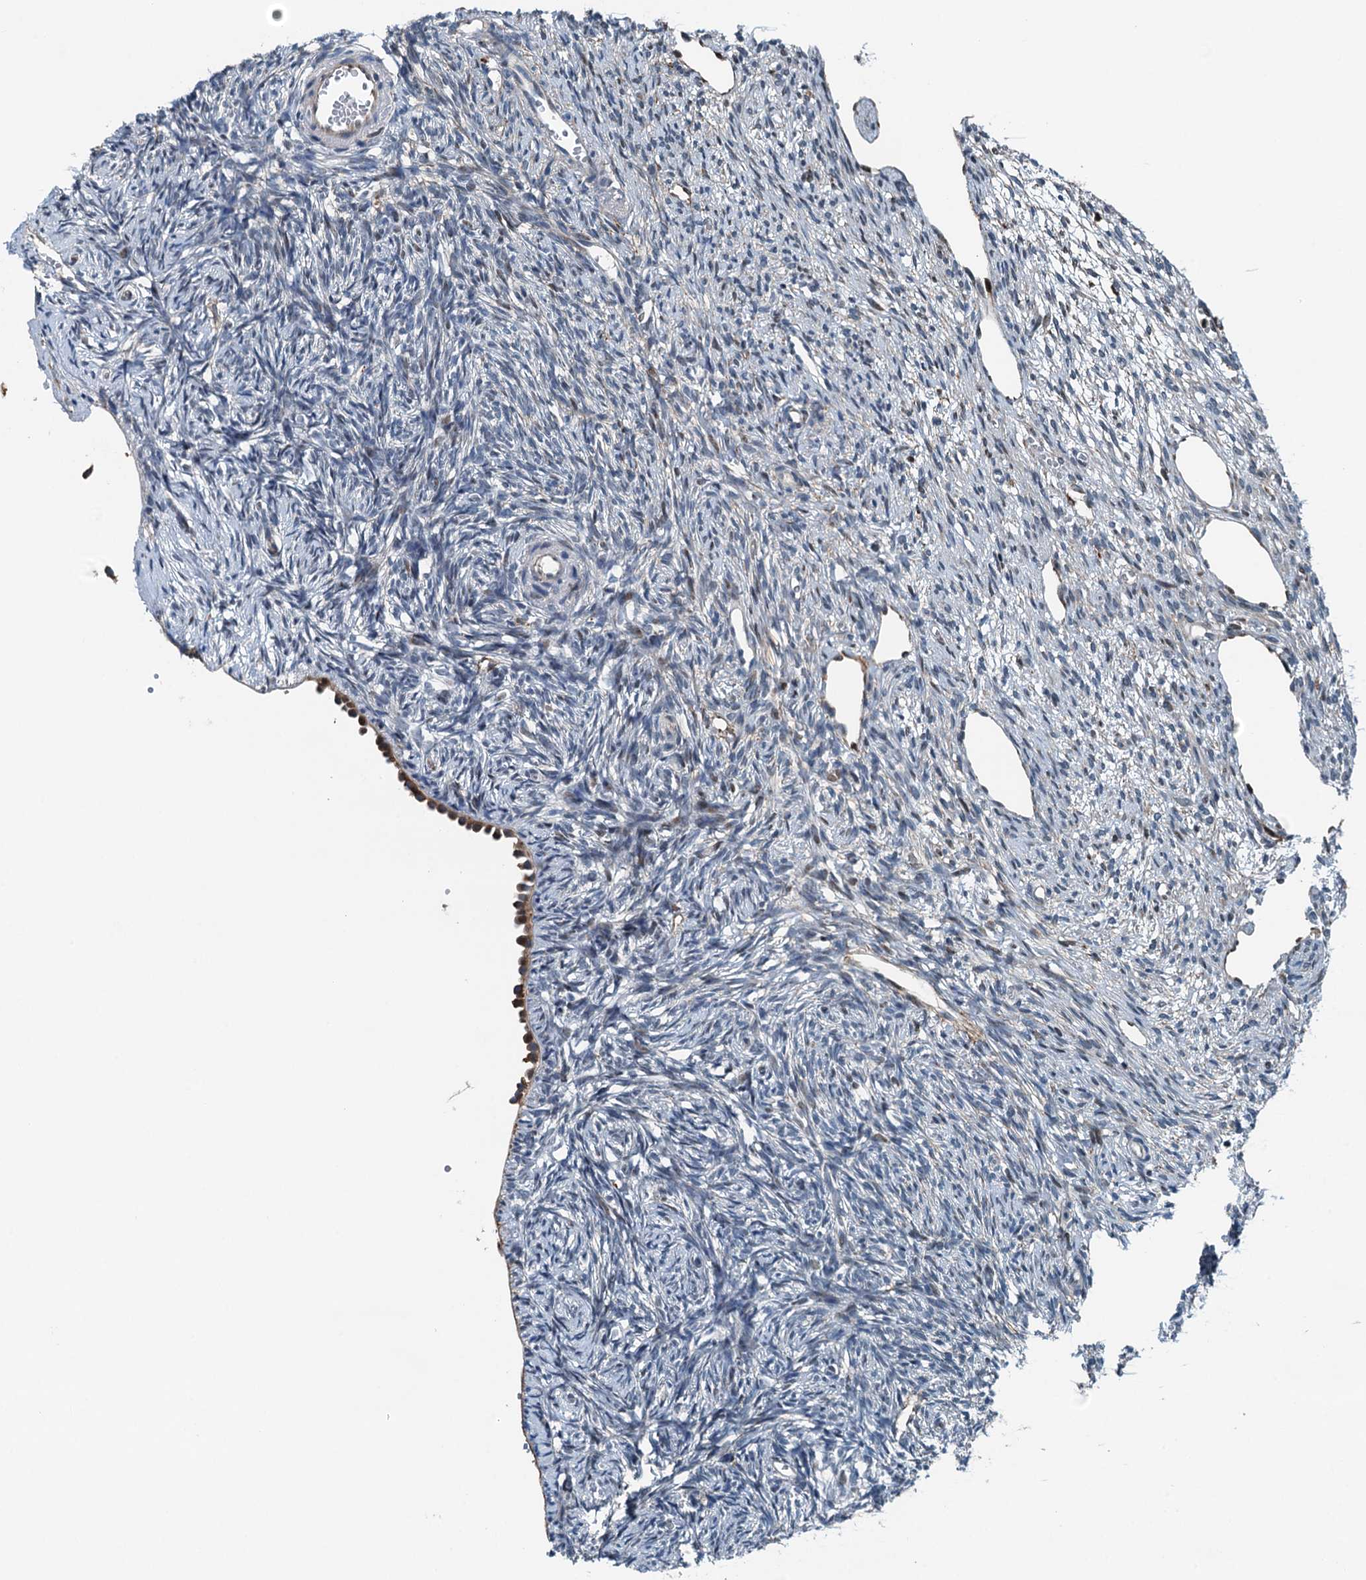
{"staining": {"intensity": "negative", "quantity": "none", "location": "none"}, "tissue": "ovary", "cell_type": "Ovarian stroma cells", "image_type": "normal", "snomed": [{"axis": "morphology", "description": "Normal tissue, NOS"}, {"axis": "topography", "description": "Ovary"}], "caption": "The immunohistochemistry (IHC) histopathology image has no significant staining in ovarian stroma cells of ovary. (Brightfield microscopy of DAB (3,3'-diaminobenzidine) immunohistochemistry (IHC) at high magnification).", "gene": "TAMALIN", "patient": {"sex": "female", "age": 51}}